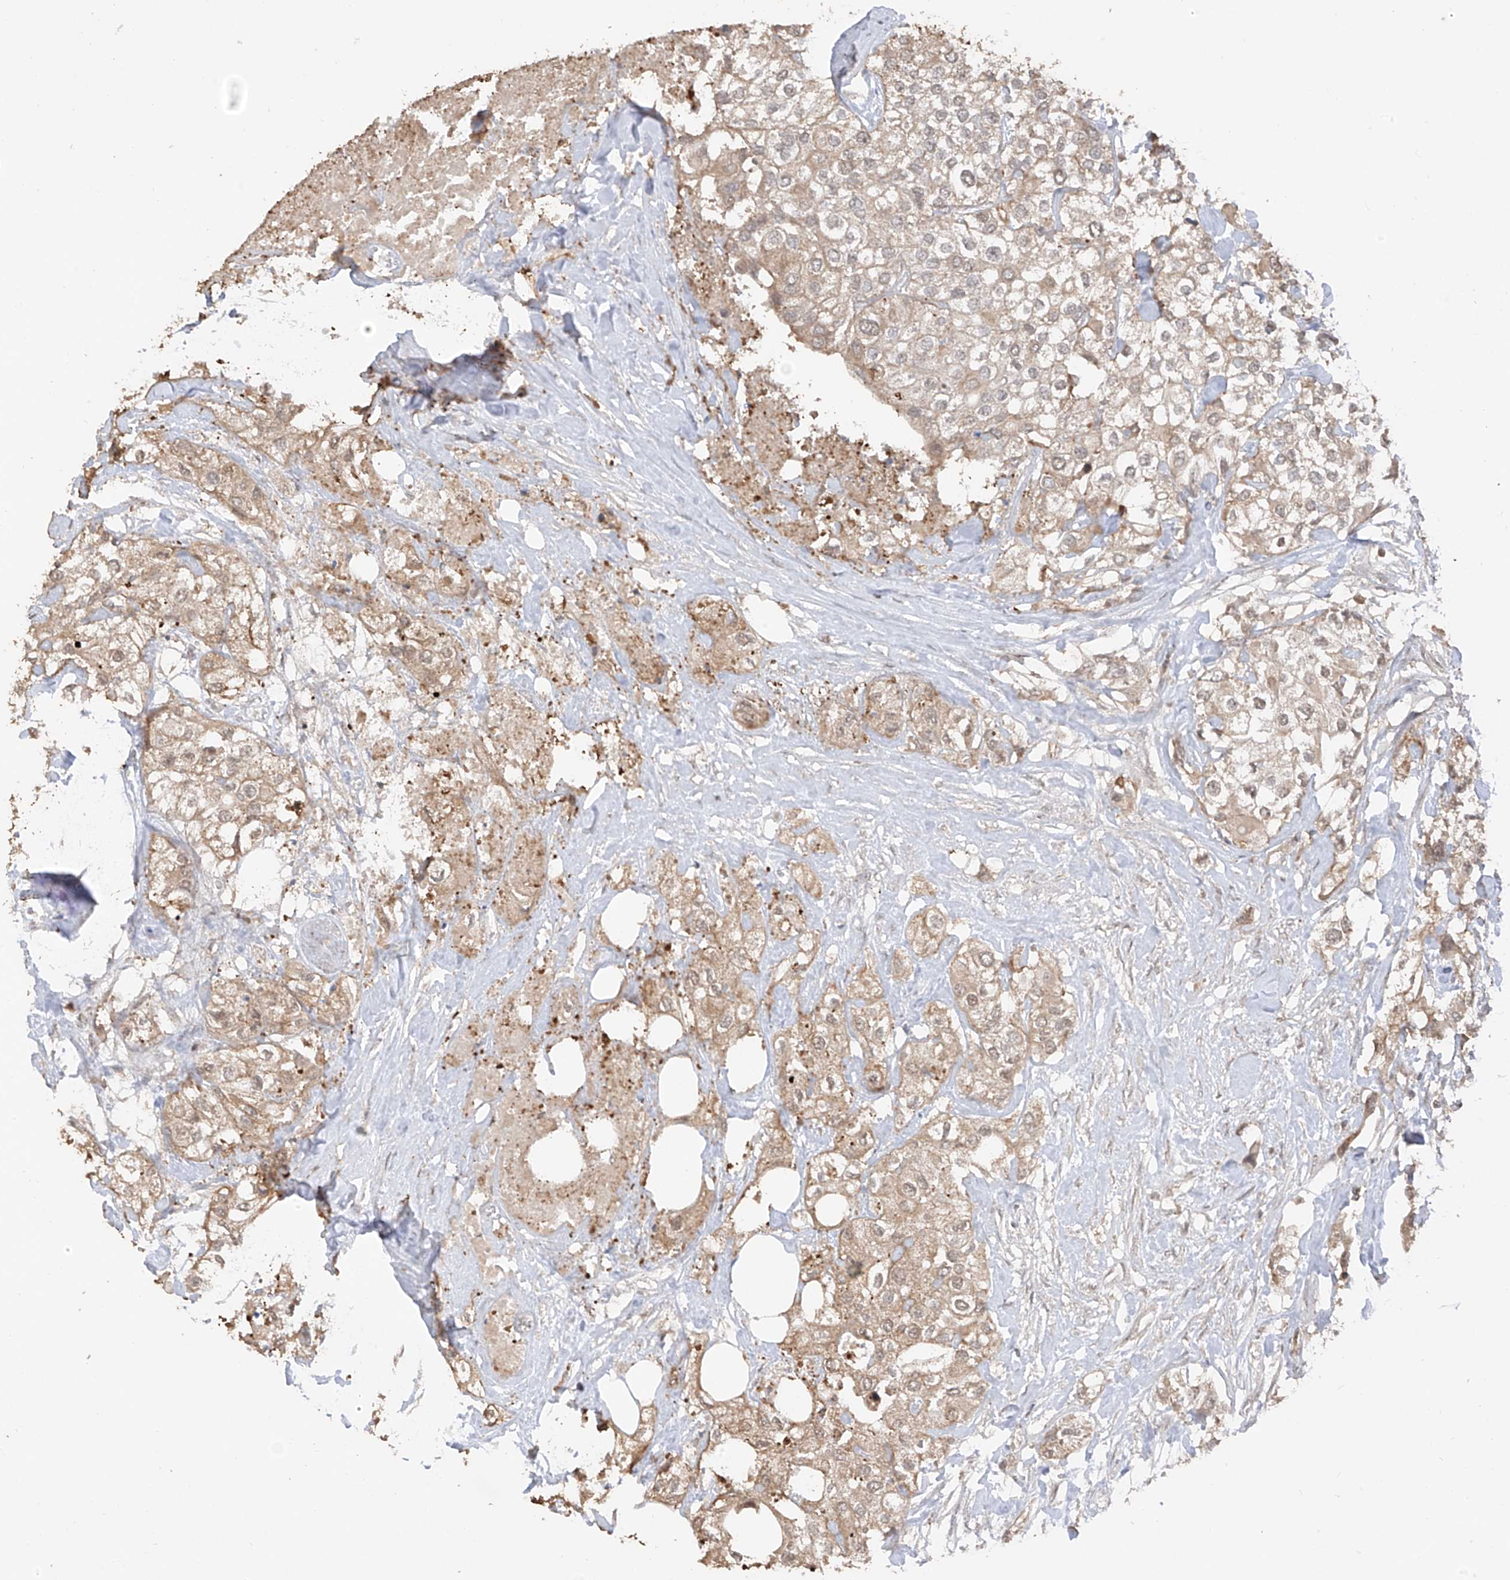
{"staining": {"intensity": "weak", "quantity": ">75%", "location": "cytoplasmic/membranous"}, "tissue": "urothelial cancer", "cell_type": "Tumor cells", "image_type": "cancer", "snomed": [{"axis": "morphology", "description": "Urothelial carcinoma, High grade"}, {"axis": "topography", "description": "Urinary bladder"}], "caption": "A high-resolution photomicrograph shows IHC staining of high-grade urothelial carcinoma, which displays weak cytoplasmic/membranous expression in approximately >75% of tumor cells. (DAB (3,3'-diaminobenzidine) IHC with brightfield microscopy, high magnification).", "gene": "COLGALT2", "patient": {"sex": "male", "age": 64}}